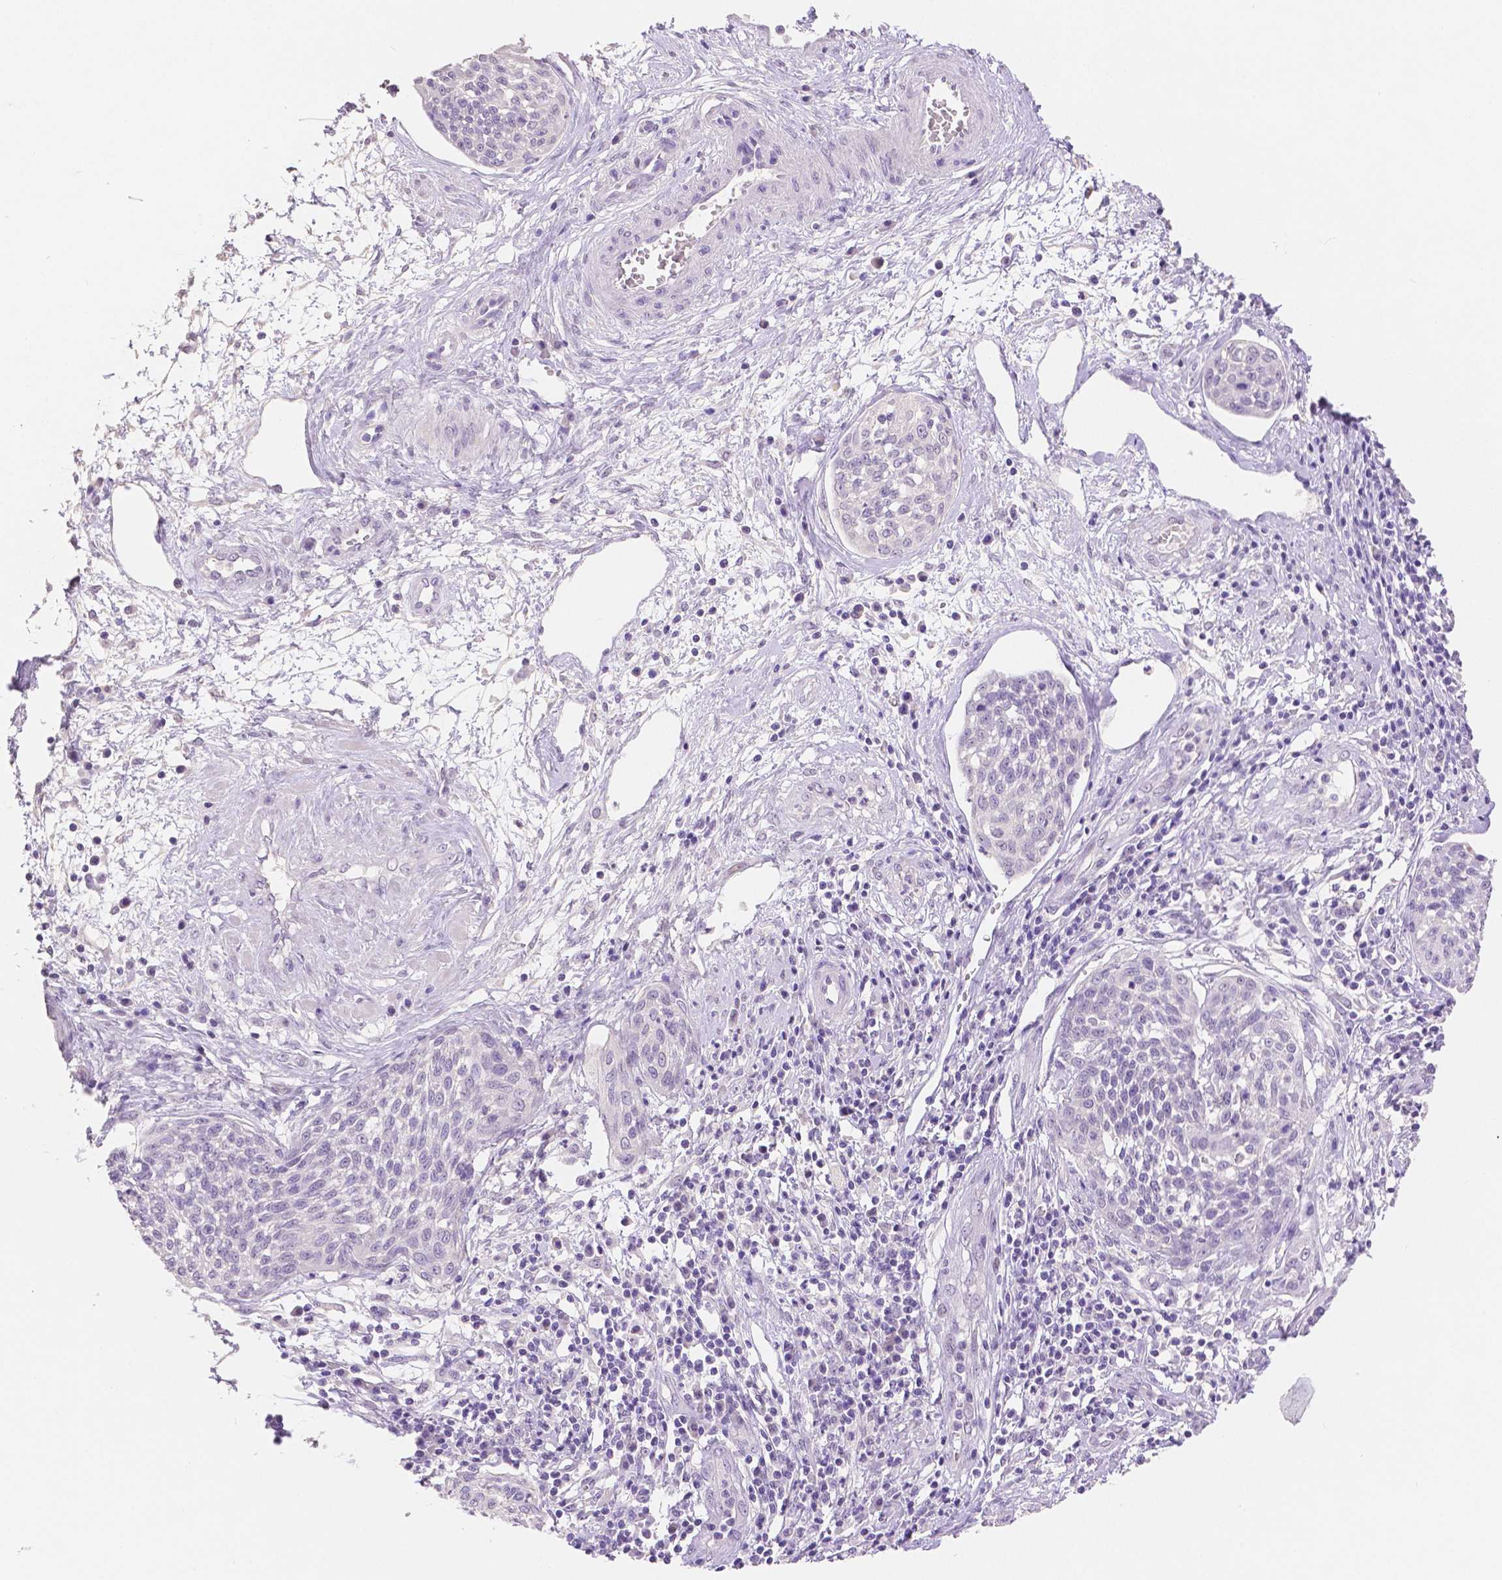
{"staining": {"intensity": "negative", "quantity": "none", "location": "none"}, "tissue": "cervical cancer", "cell_type": "Tumor cells", "image_type": "cancer", "snomed": [{"axis": "morphology", "description": "Squamous cell carcinoma, NOS"}, {"axis": "topography", "description": "Cervix"}], "caption": "High power microscopy histopathology image of an immunohistochemistry (IHC) micrograph of cervical cancer, revealing no significant positivity in tumor cells.", "gene": "HNF1B", "patient": {"sex": "female", "age": 34}}